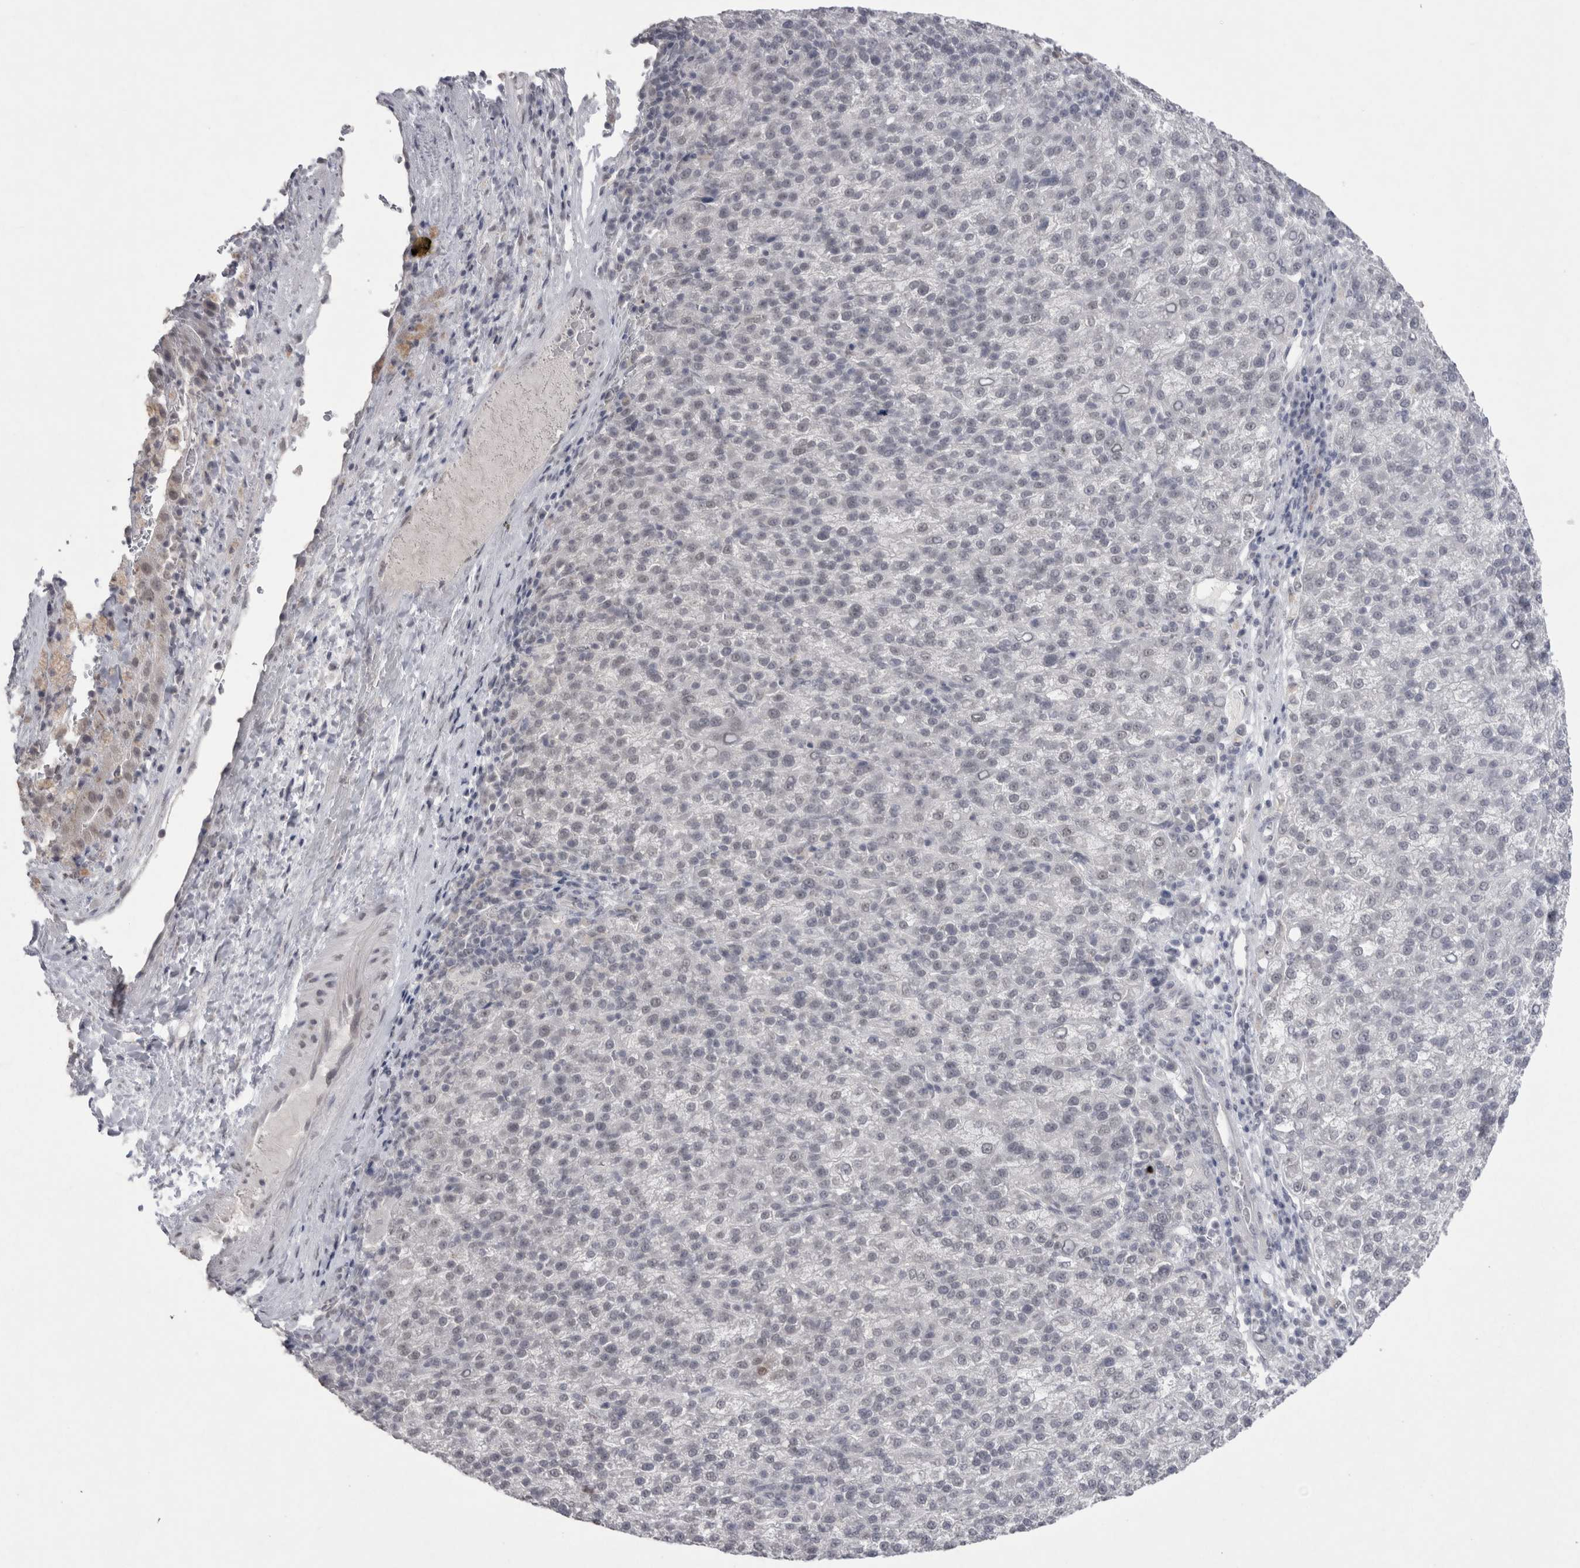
{"staining": {"intensity": "negative", "quantity": "none", "location": "none"}, "tissue": "liver cancer", "cell_type": "Tumor cells", "image_type": "cancer", "snomed": [{"axis": "morphology", "description": "Carcinoma, Hepatocellular, NOS"}, {"axis": "topography", "description": "Liver"}], "caption": "This photomicrograph is of hepatocellular carcinoma (liver) stained with immunohistochemistry to label a protein in brown with the nuclei are counter-stained blue. There is no expression in tumor cells.", "gene": "DDX4", "patient": {"sex": "female", "age": 58}}